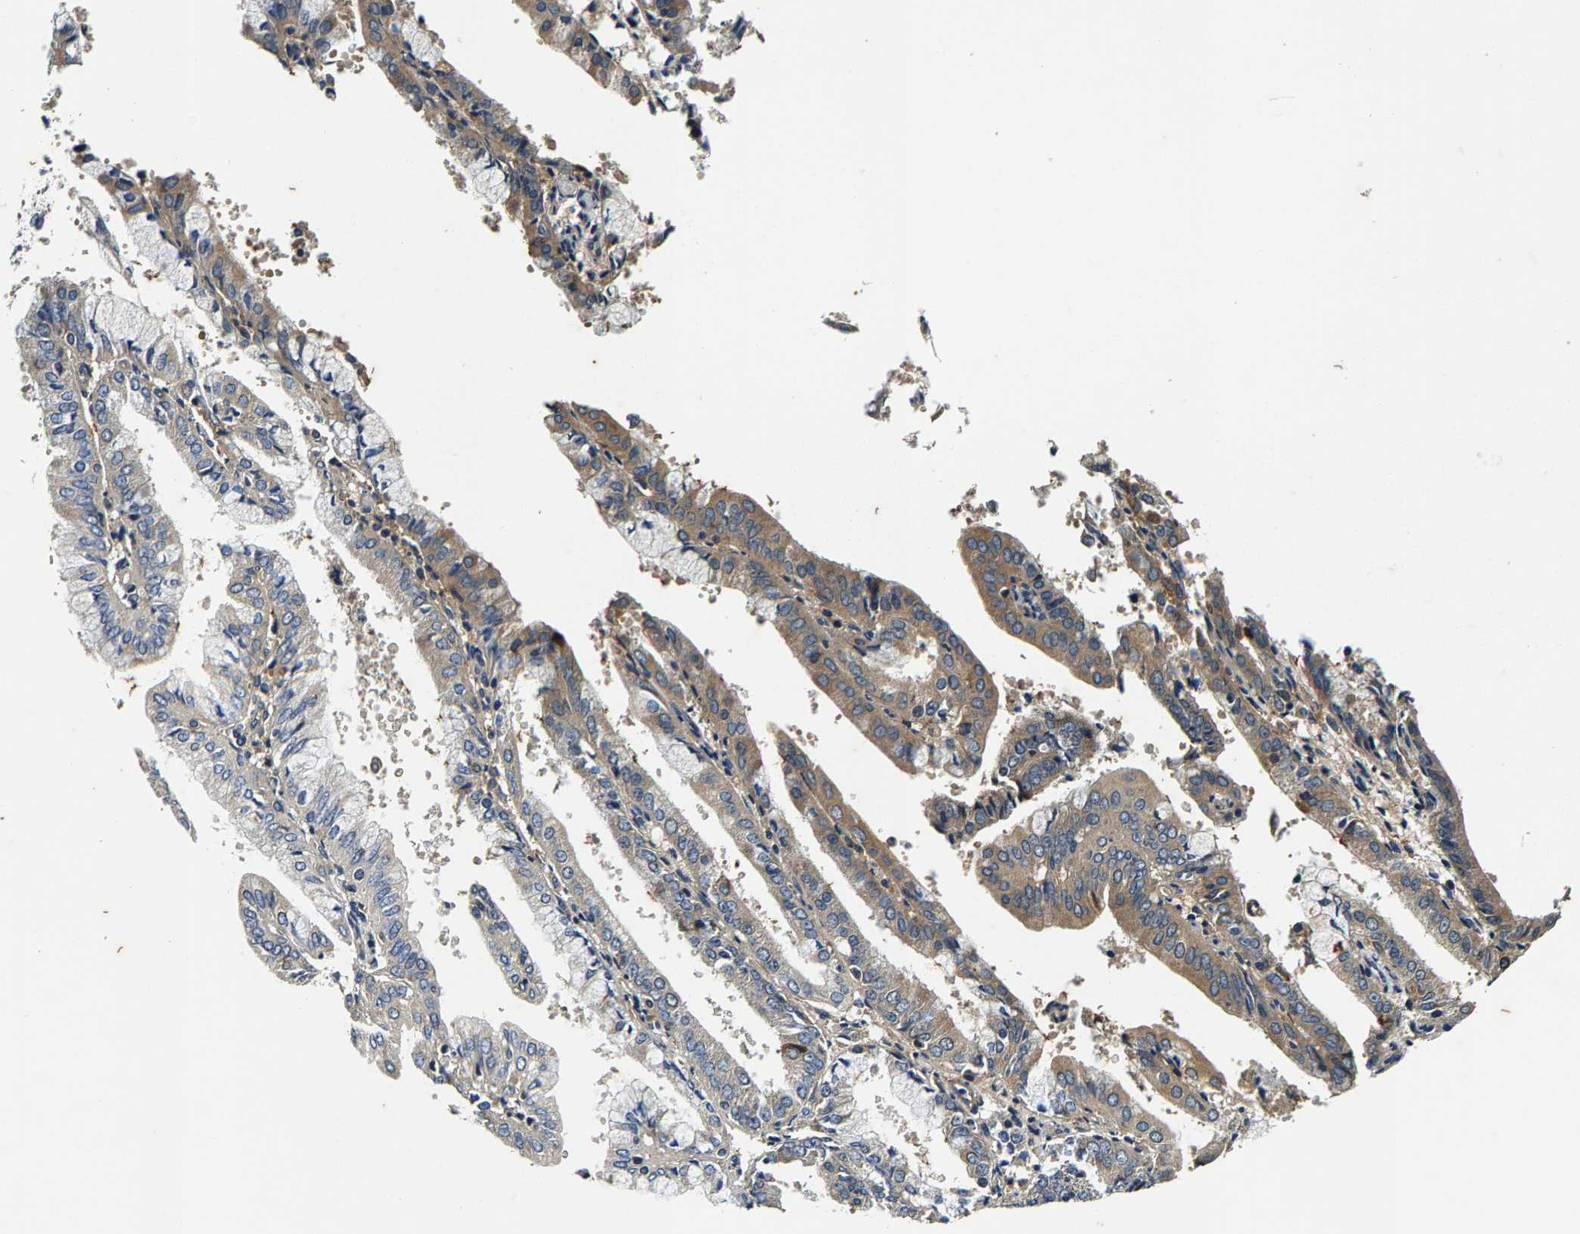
{"staining": {"intensity": "moderate", "quantity": "<25%", "location": "cytoplasmic/membranous"}, "tissue": "endometrial cancer", "cell_type": "Tumor cells", "image_type": "cancer", "snomed": [{"axis": "morphology", "description": "Adenocarcinoma, NOS"}, {"axis": "topography", "description": "Endometrium"}], "caption": "Moderate cytoplasmic/membranous staining is seen in approximately <25% of tumor cells in endometrial cancer (adenocarcinoma).", "gene": "PI4KB", "patient": {"sex": "female", "age": 63}}